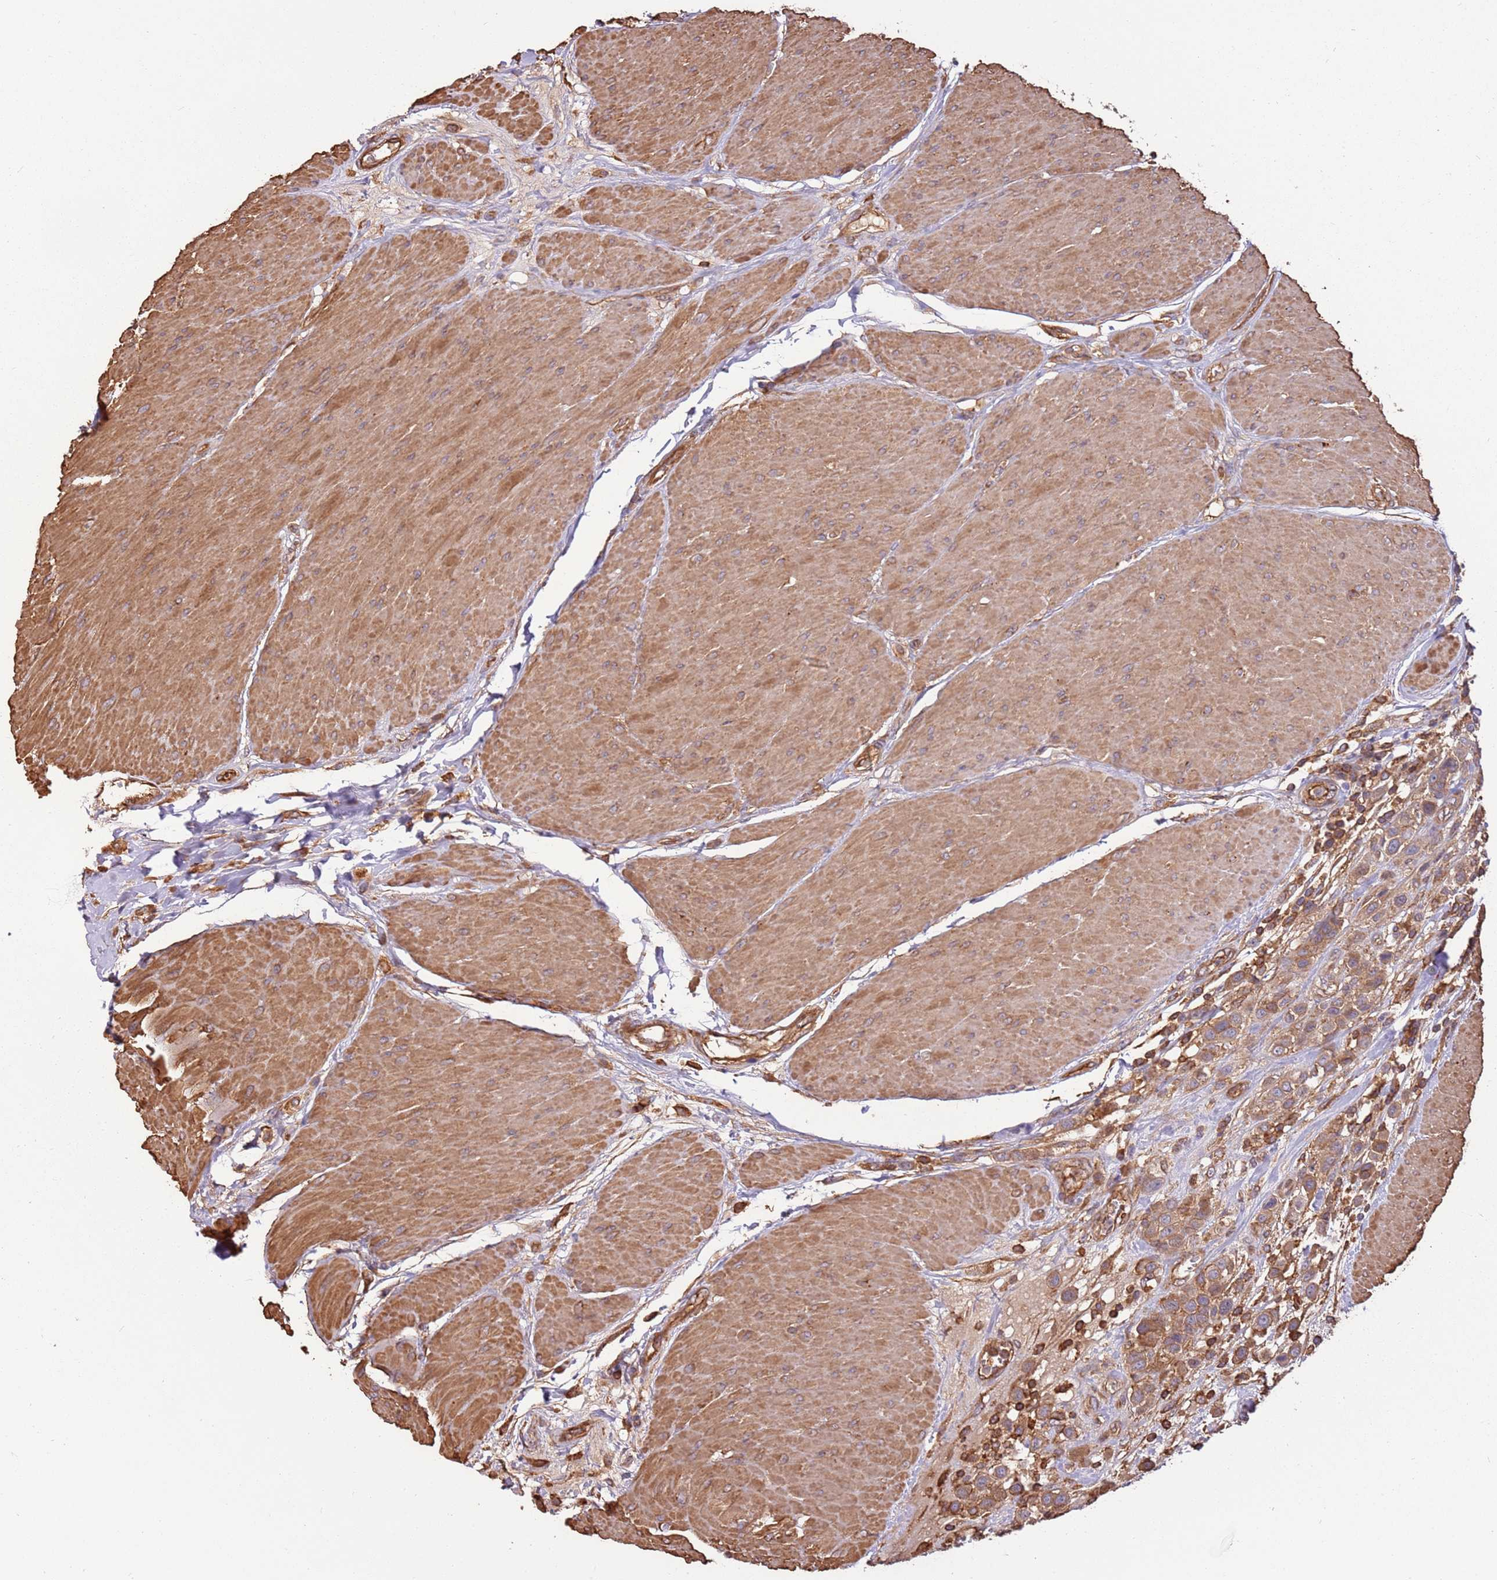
{"staining": {"intensity": "moderate", "quantity": ">75%", "location": "cytoplasmic/membranous"}, "tissue": "urothelial cancer", "cell_type": "Tumor cells", "image_type": "cancer", "snomed": [{"axis": "morphology", "description": "Urothelial carcinoma, High grade"}, {"axis": "topography", "description": "Urinary bladder"}], "caption": "Protein staining of urothelial cancer tissue reveals moderate cytoplasmic/membranous positivity in approximately >75% of tumor cells. Nuclei are stained in blue.", "gene": "ACVR2A", "patient": {"sex": "male", "age": 50}}